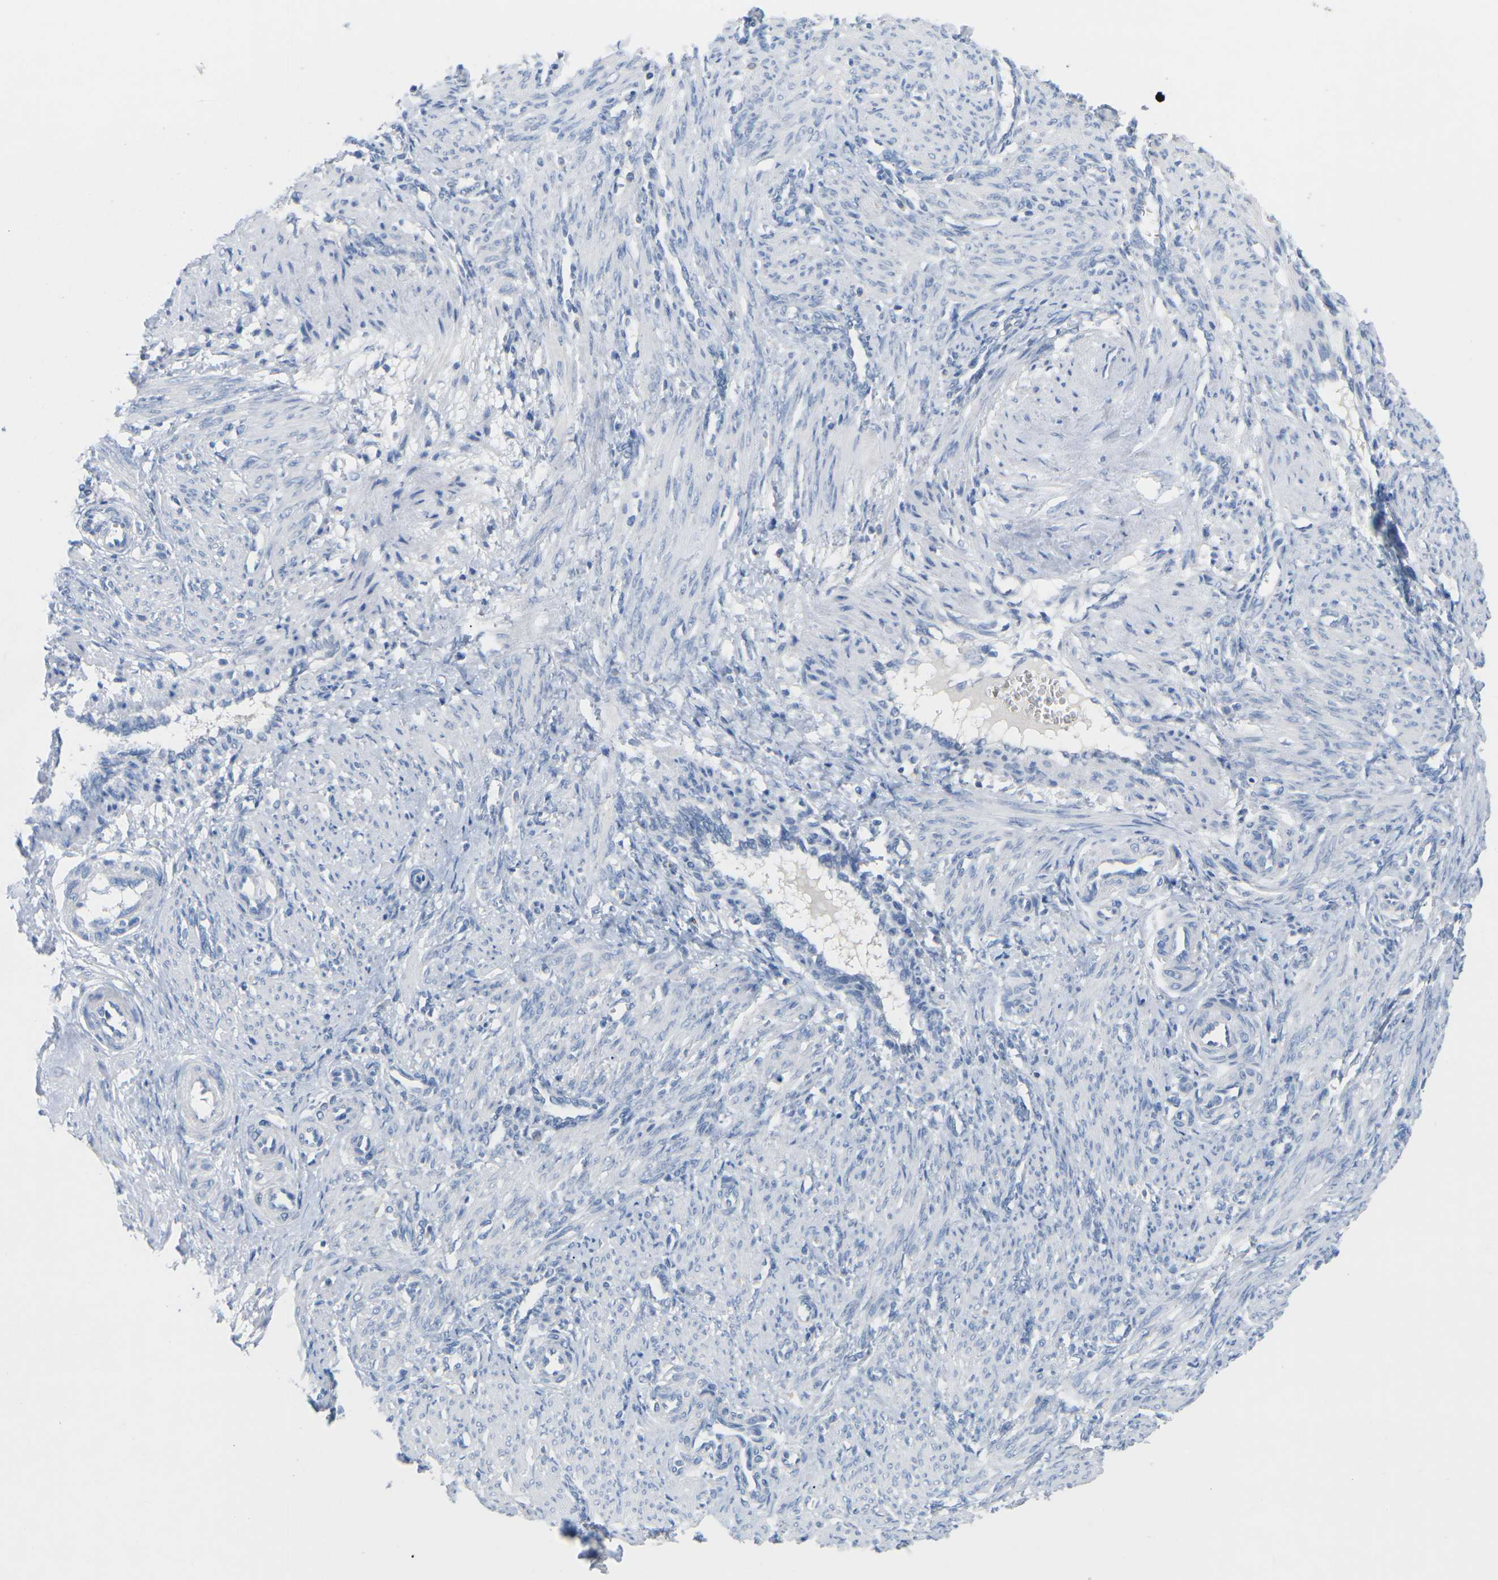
{"staining": {"intensity": "negative", "quantity": "none", "location": "none"}, "tissue": "smooth muscle", "cell_type": "Smooth muscle cells", "image_type": "normal", "snomed": [{"axis": "morphology", "description": "Normal tissue, NOS"}, {"axis": "topography", "description": "Endometrium"}], "caption": "IHC of normal smooth muscle demonstrates no positivity in smooth muscle cells. Brightfield microscopy of IHC stained with DAB (brown) and hematoxylin (blue), captured at high magnification.", "gene": "HBG2", "patient": {"sex": "female", "age": 33}}